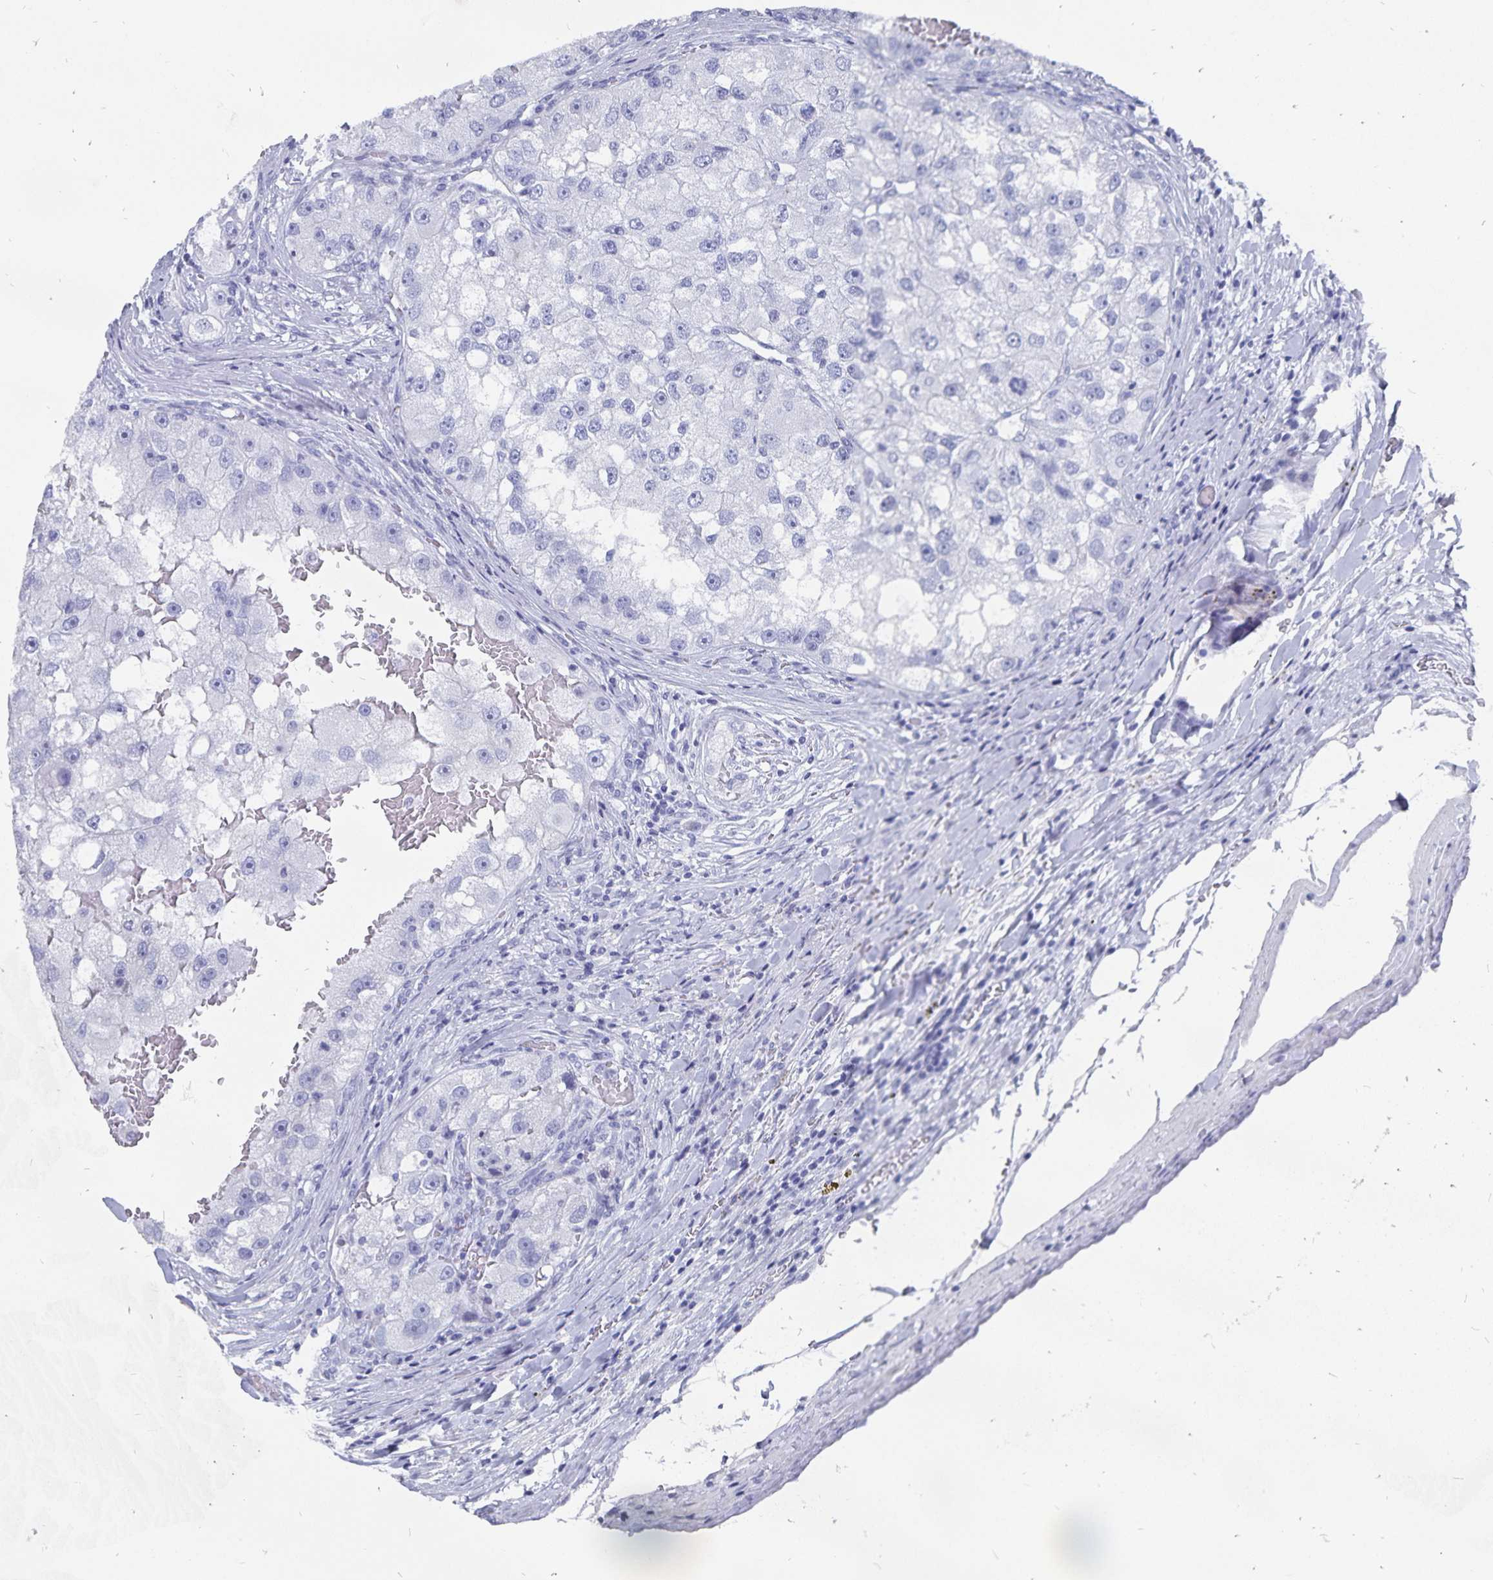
{"staining": {"intensity": "negative", "quantity": "none", "location": "none"}, "tissue": "renal cancer", "cell_type": "Tumor cells", "image_type": "cancer", "snomed": [{"axis": "morphology", "description": "Adenocarcinoma, NOS"}, {"axis": "topography", "description": "Kidney"}], "caption": "An image of adenocarcinoma (renal) stained for a protein exhibits no brown staining in tumor cells.", "gene": "ADH1A", "patient": {"sex": "male", "age": 63}}